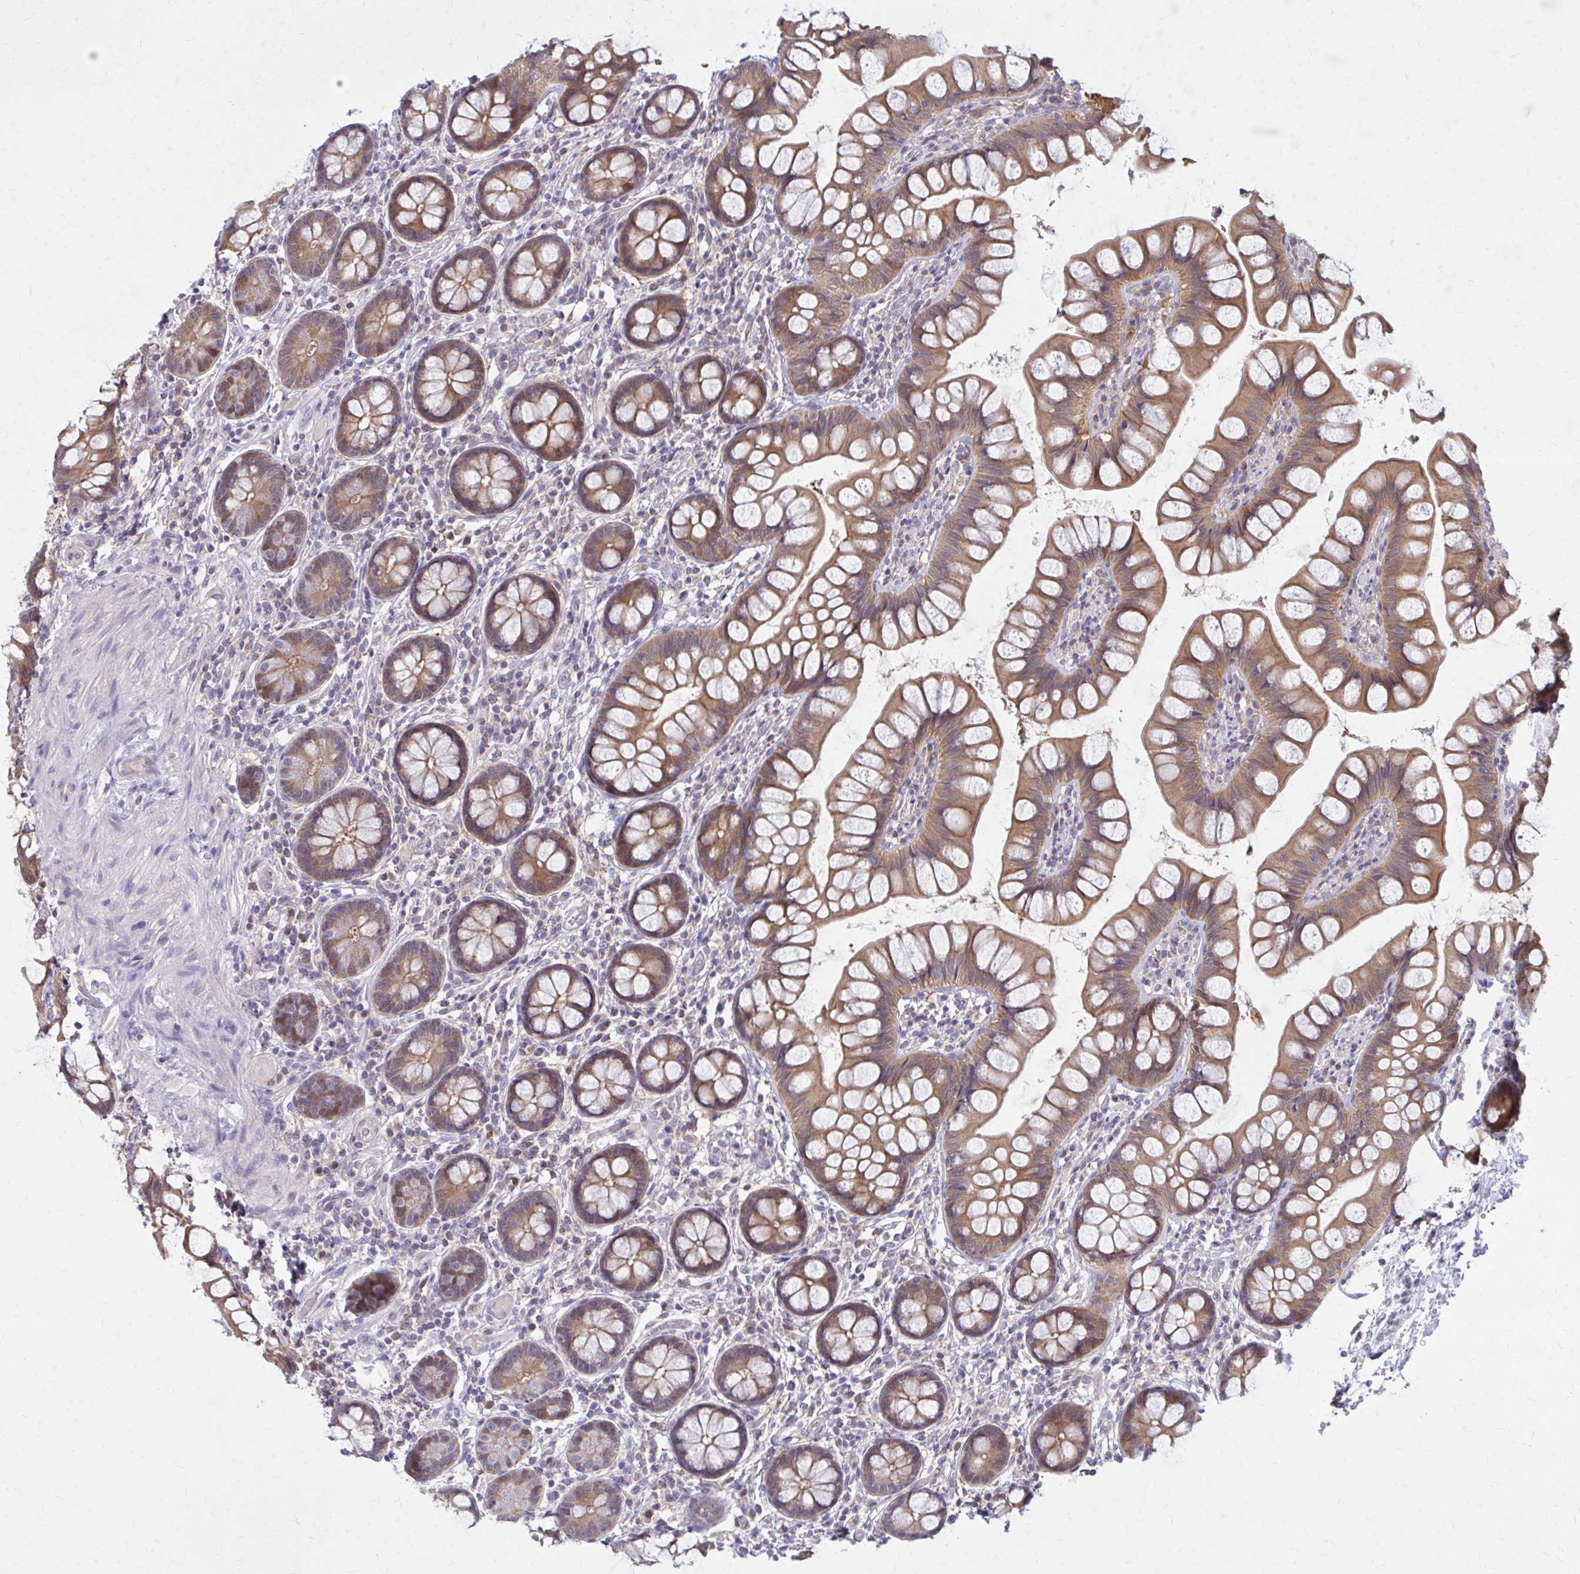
{"staining": {"intensity": "moderate", "quantity": ">75%", "location": "cytoplasmic/membranous"}, "tissue": "small intestine", "cell_type": "Glandular cells", "image_type": "normal", "snomed": [{"axis": "morphology", "description": "Normal tissue, NOS"}, {"axis": "topography", "description": "Small intestine"}], "caption": "This is a micrograph of immunohistochemistry (IHC) staining of benign small intestine, which shows moderate staining in the cytoplasmic/membranous of glandular cells.", "gene": "DBI", "patient": {"sex": "male", "age": 70}}